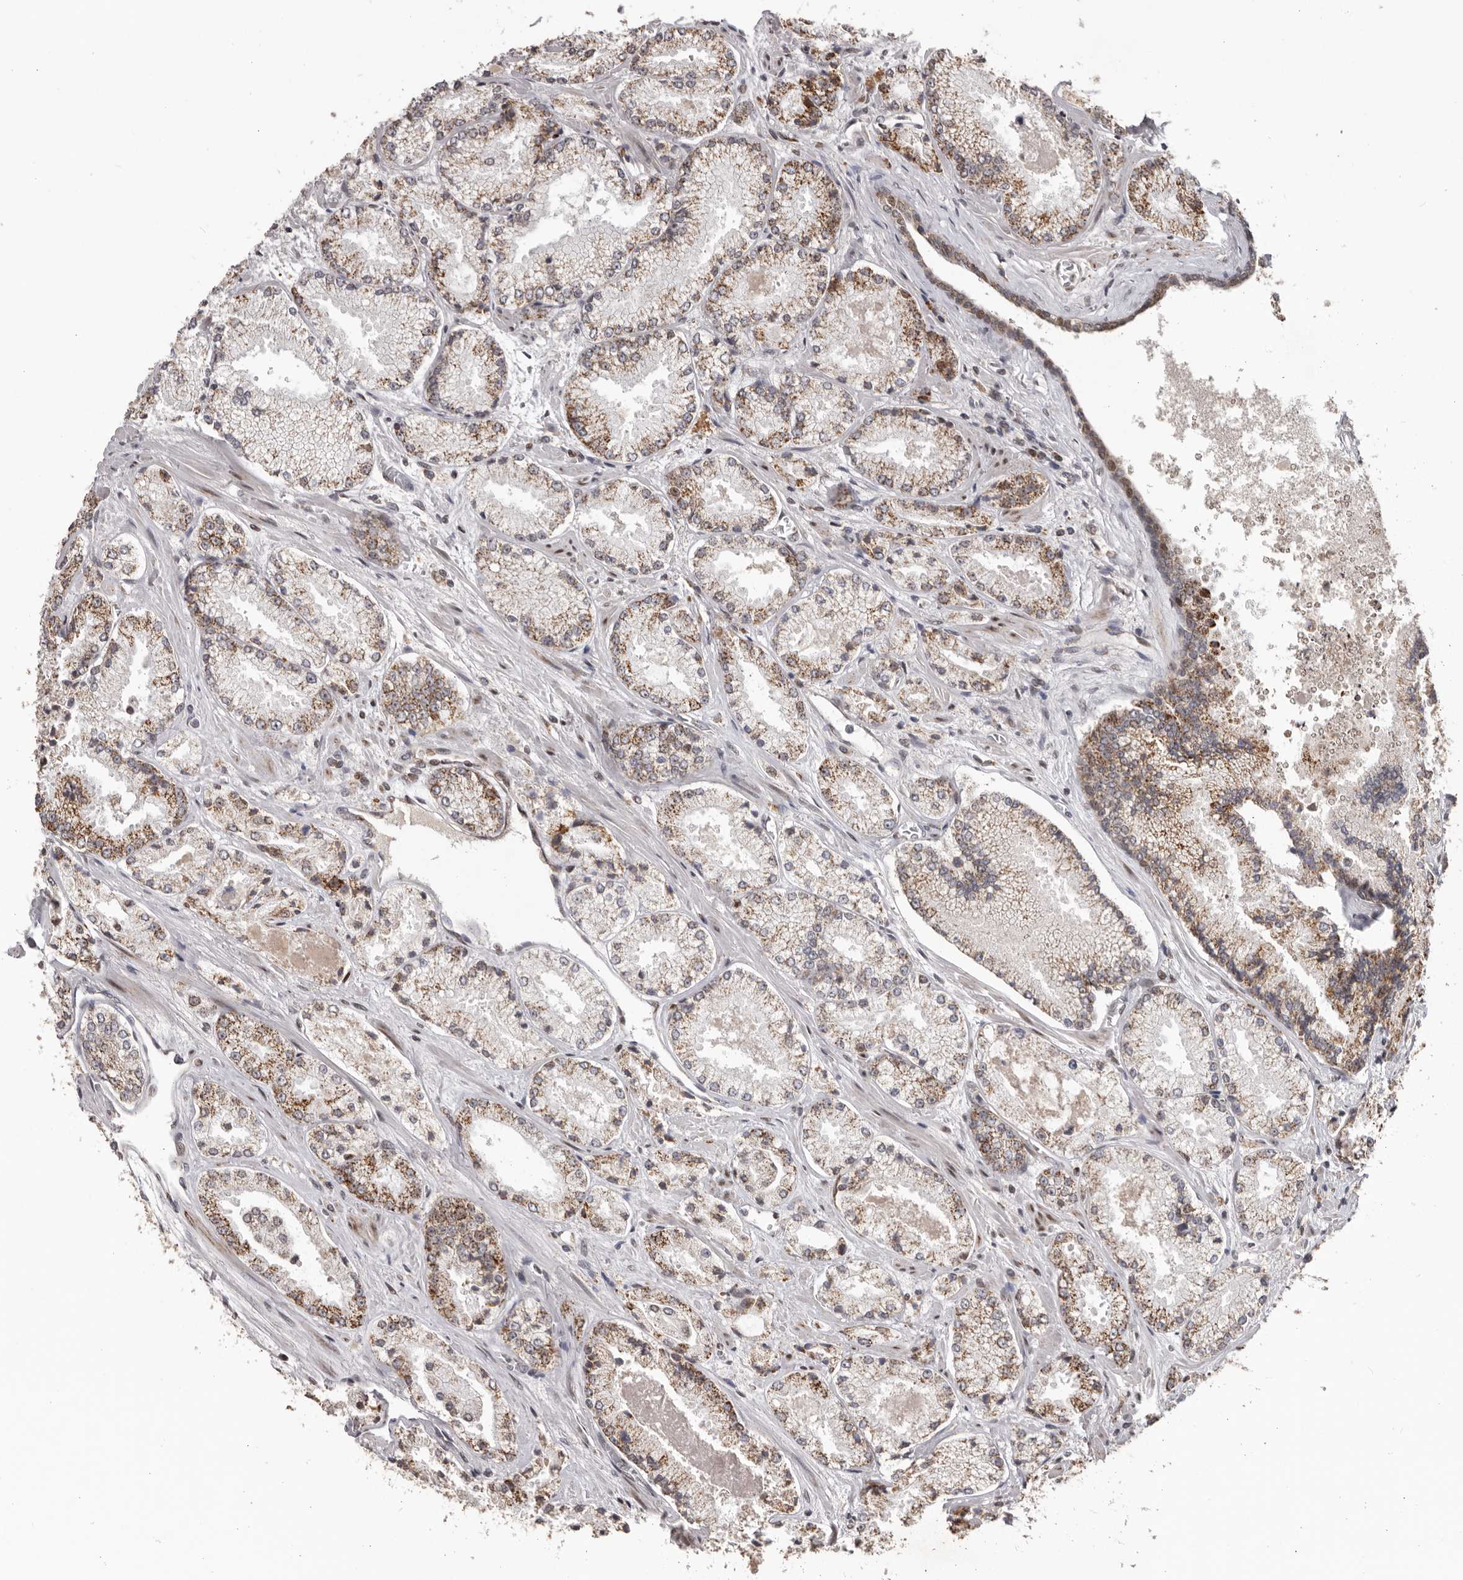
{"staining": {"intensity": "moderate", "quantity": ">75%", "location": "cytoplasmic/membranous"}, "tissue": "prostate cancer", "cell_type": "Tumor cells", "image_type": "cancer", "snomed": [{"axis": "morphology", "description": "Adenocarcinoma, High grade"}, {"axis": "topography", "description": "Prostate"}], "caption": "DAB (3,3'-diaminobenzidine) immunohistochemical staining of prostate cancer (adenocarcinoma (high-grade)) reveals moderate cytoplasmic/membranous protein expression in approximately >75% of tumor cells.", "gene": "C17orf99", "patient": {"sex": "male", "age": 73}}